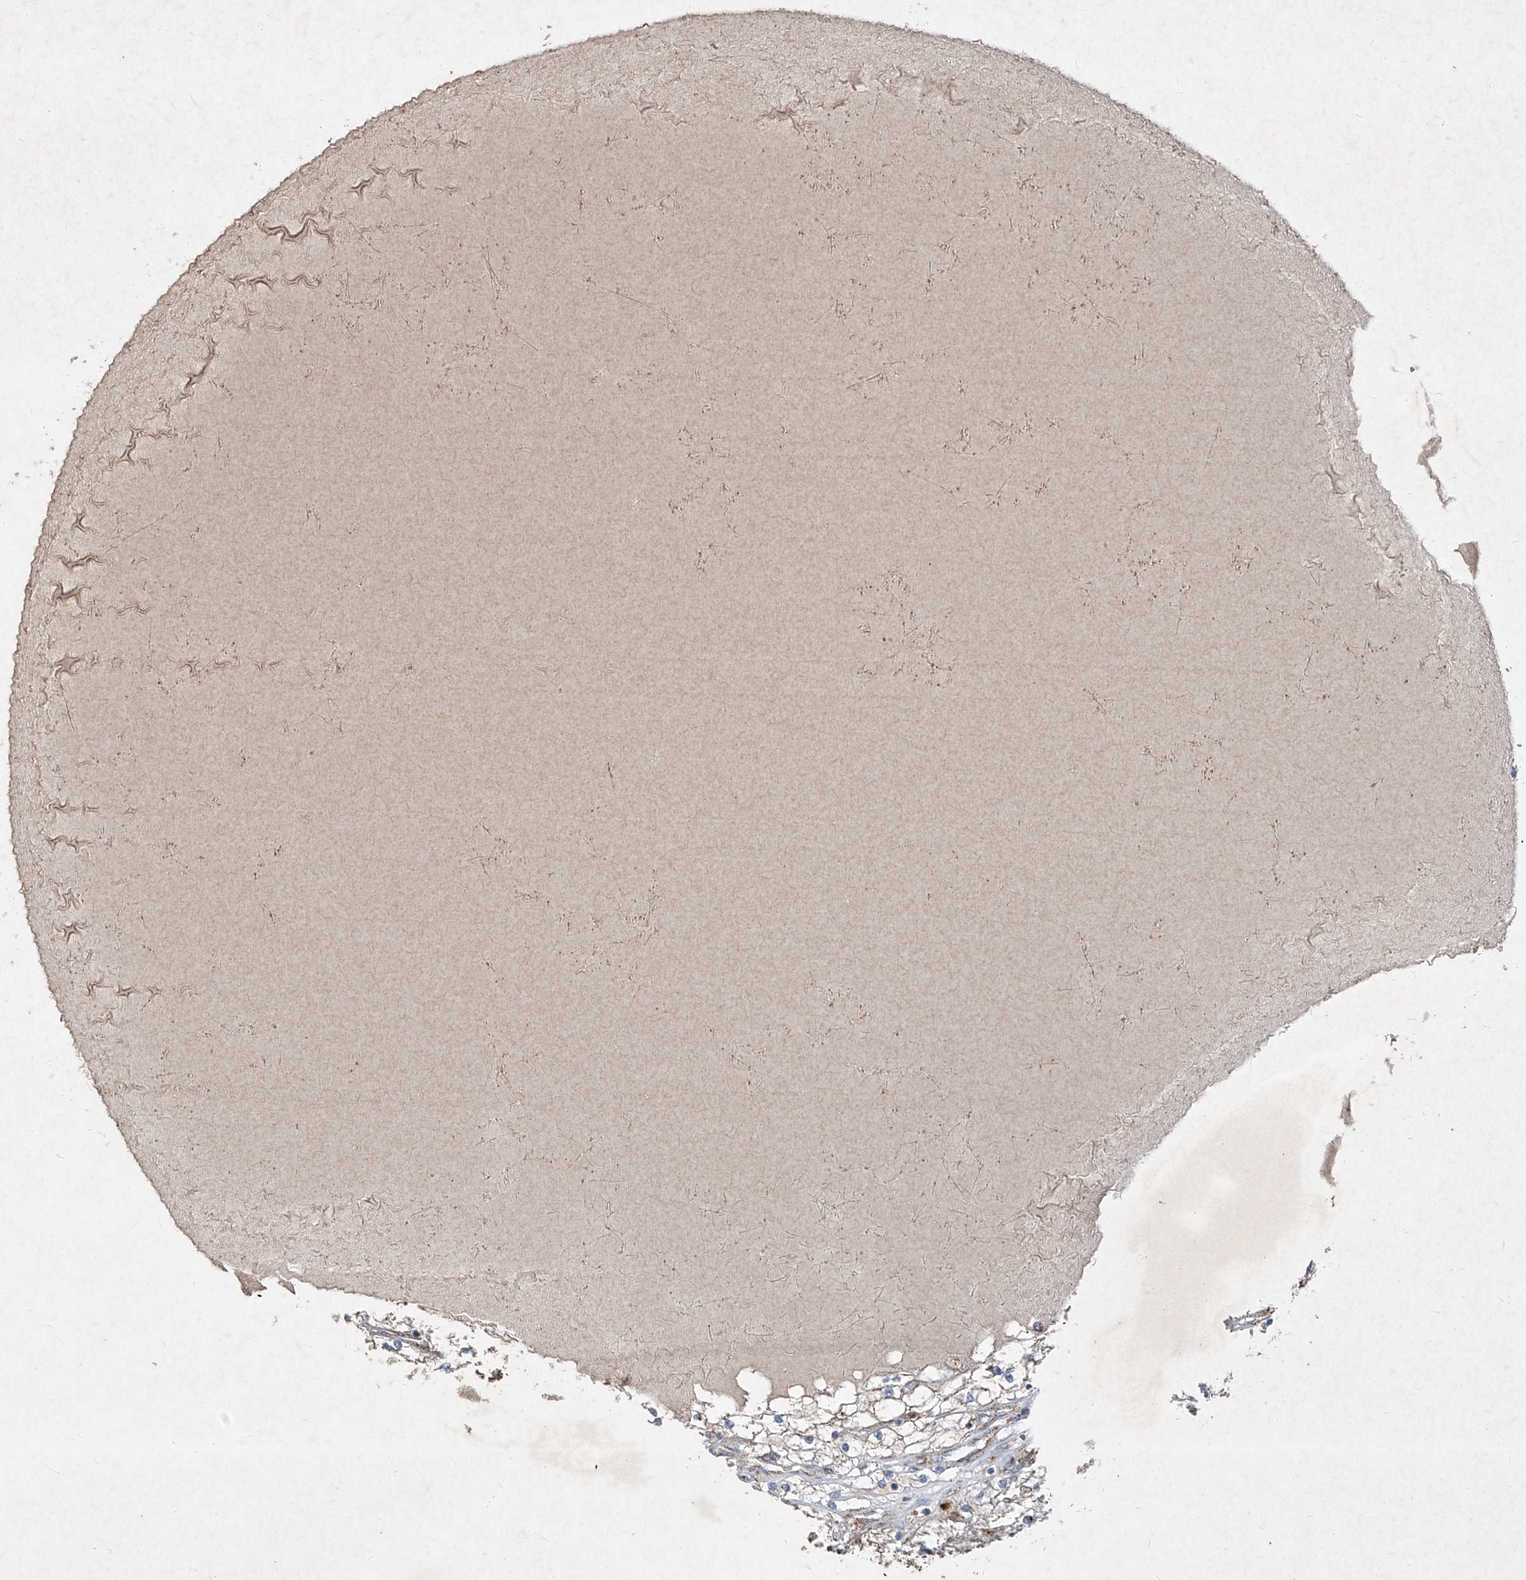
{"staining": {"intensity": "weak", "quantity": "<25%", "location": "cytoplasmic/membranous"}, "tissue": "renal cancer", "cell_type": "Tumor cells", "image_type": "cancer", "snomed": [{"axis": "morphology", "description": "Normal tissue, NOS"}, {"axis": "morphology", "description": "Adenocarcinoma, NOS"}, {"axis": "topography", "description": "Kidney"}], "caption": "IHC micrograph of neoplastic tissue: human renal adenocarcinoma stained with DAB (3,3'-diaminobenzidine) demonstrates no significant protein positivity in tumor cells. (Brightfield microscopy of DAB (3,3'-diaminobenzidine) immunohistochemistry (IHC) at high magnification).", "gene": "ABCD3", "patient": {"sex": "male", "age": 68}}